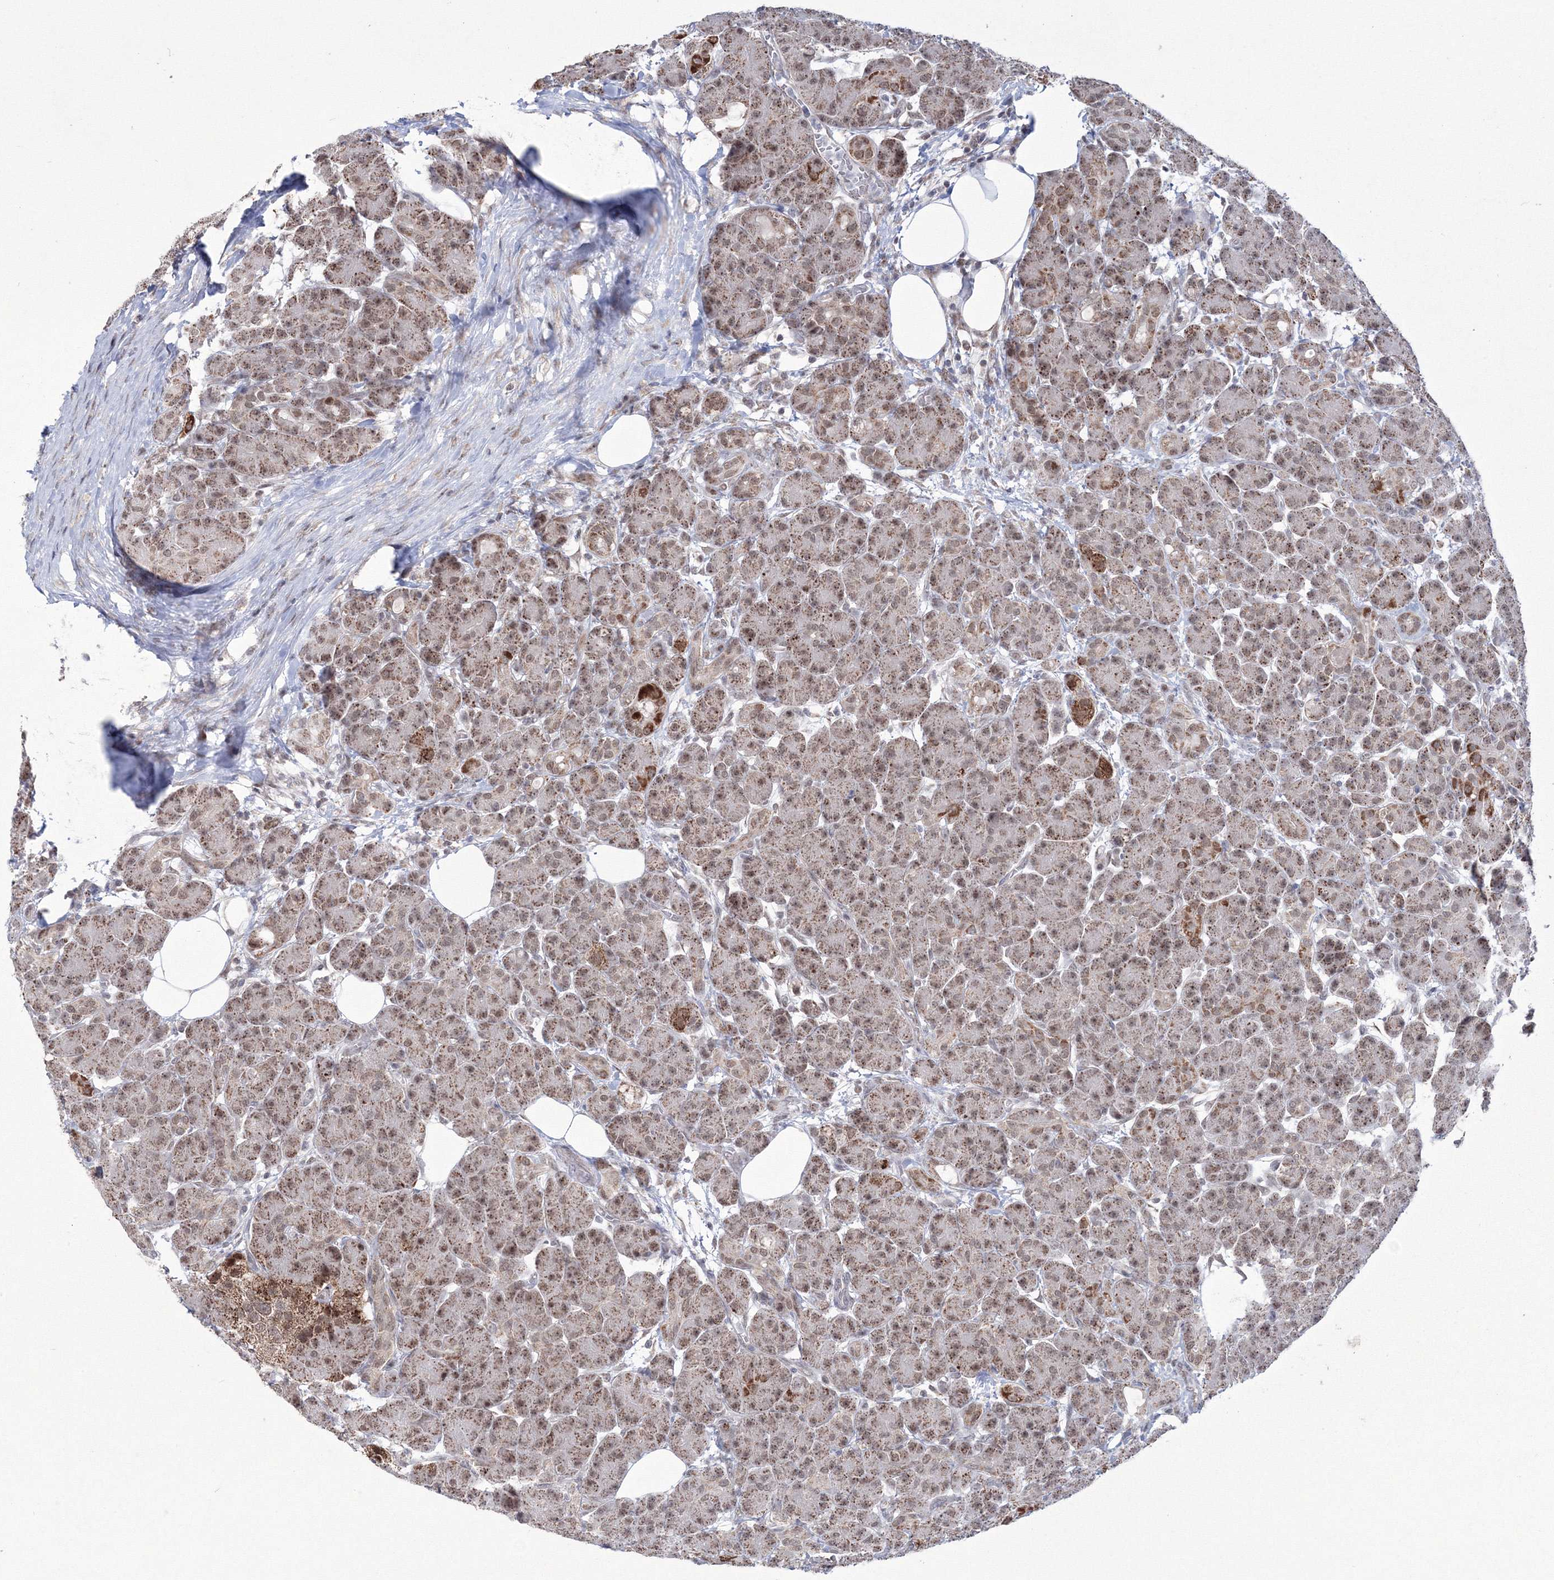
{"staining": {"intensity": "weak", "quantity": ">75%", "location": "cytoplasmic/membranous,nuclear"}, "tissue": "pancreas", "cell_type": "Exocrine glandular cells", "image_type": "normal", "snomed": [{"axis": "morphology", "description": "Normal tissue, NOS"}, {"axis": "topography", "description": "Pancreas"}], "caption": "Protein staining of normal pancreas shows weak cytoplasmic/membranous,nuclear staining in approximately >75% of exocrine glandular cells.", "gene": "GRSF1", "patient": {"sex": "male", "age": 63}}